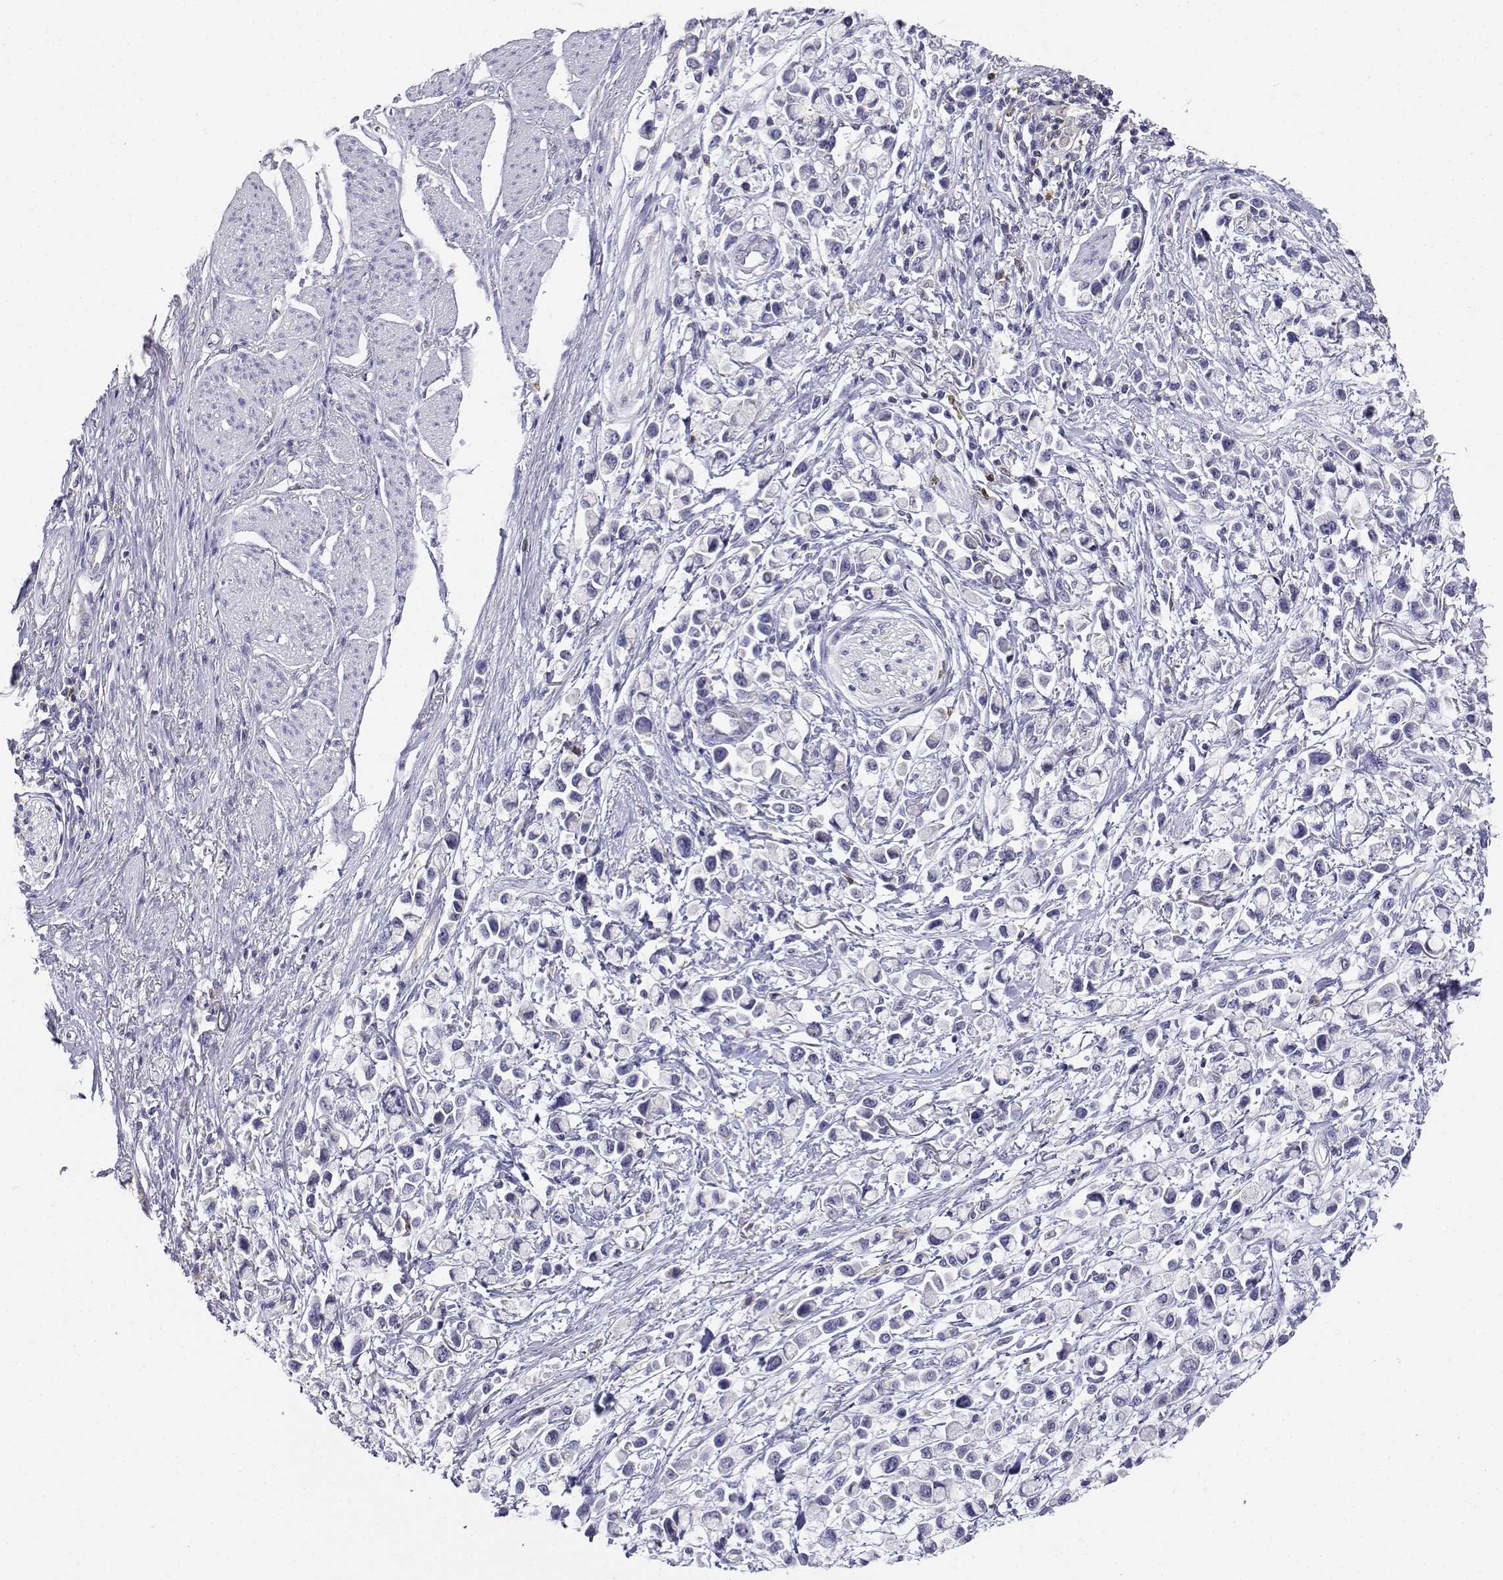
{"staining": {"intensity": "negative", "quantity": "none", "location": "none"}, "tissue": "stomach cancer", "cell_type": "Tumor cells", "image_type": "cancer", "snomed": [{"axis": "morphology", "description": "Adenocarcinoma, NOS"}, {"axis": "topography", "description": "Stomach"}], "caption": "This is an IHC histopathology image of human stomach cancer (adenocarcinoma). There is no positivity in tumor cells.", "gene": "ADA", "patient": {"sex": "female", "age": 81}}